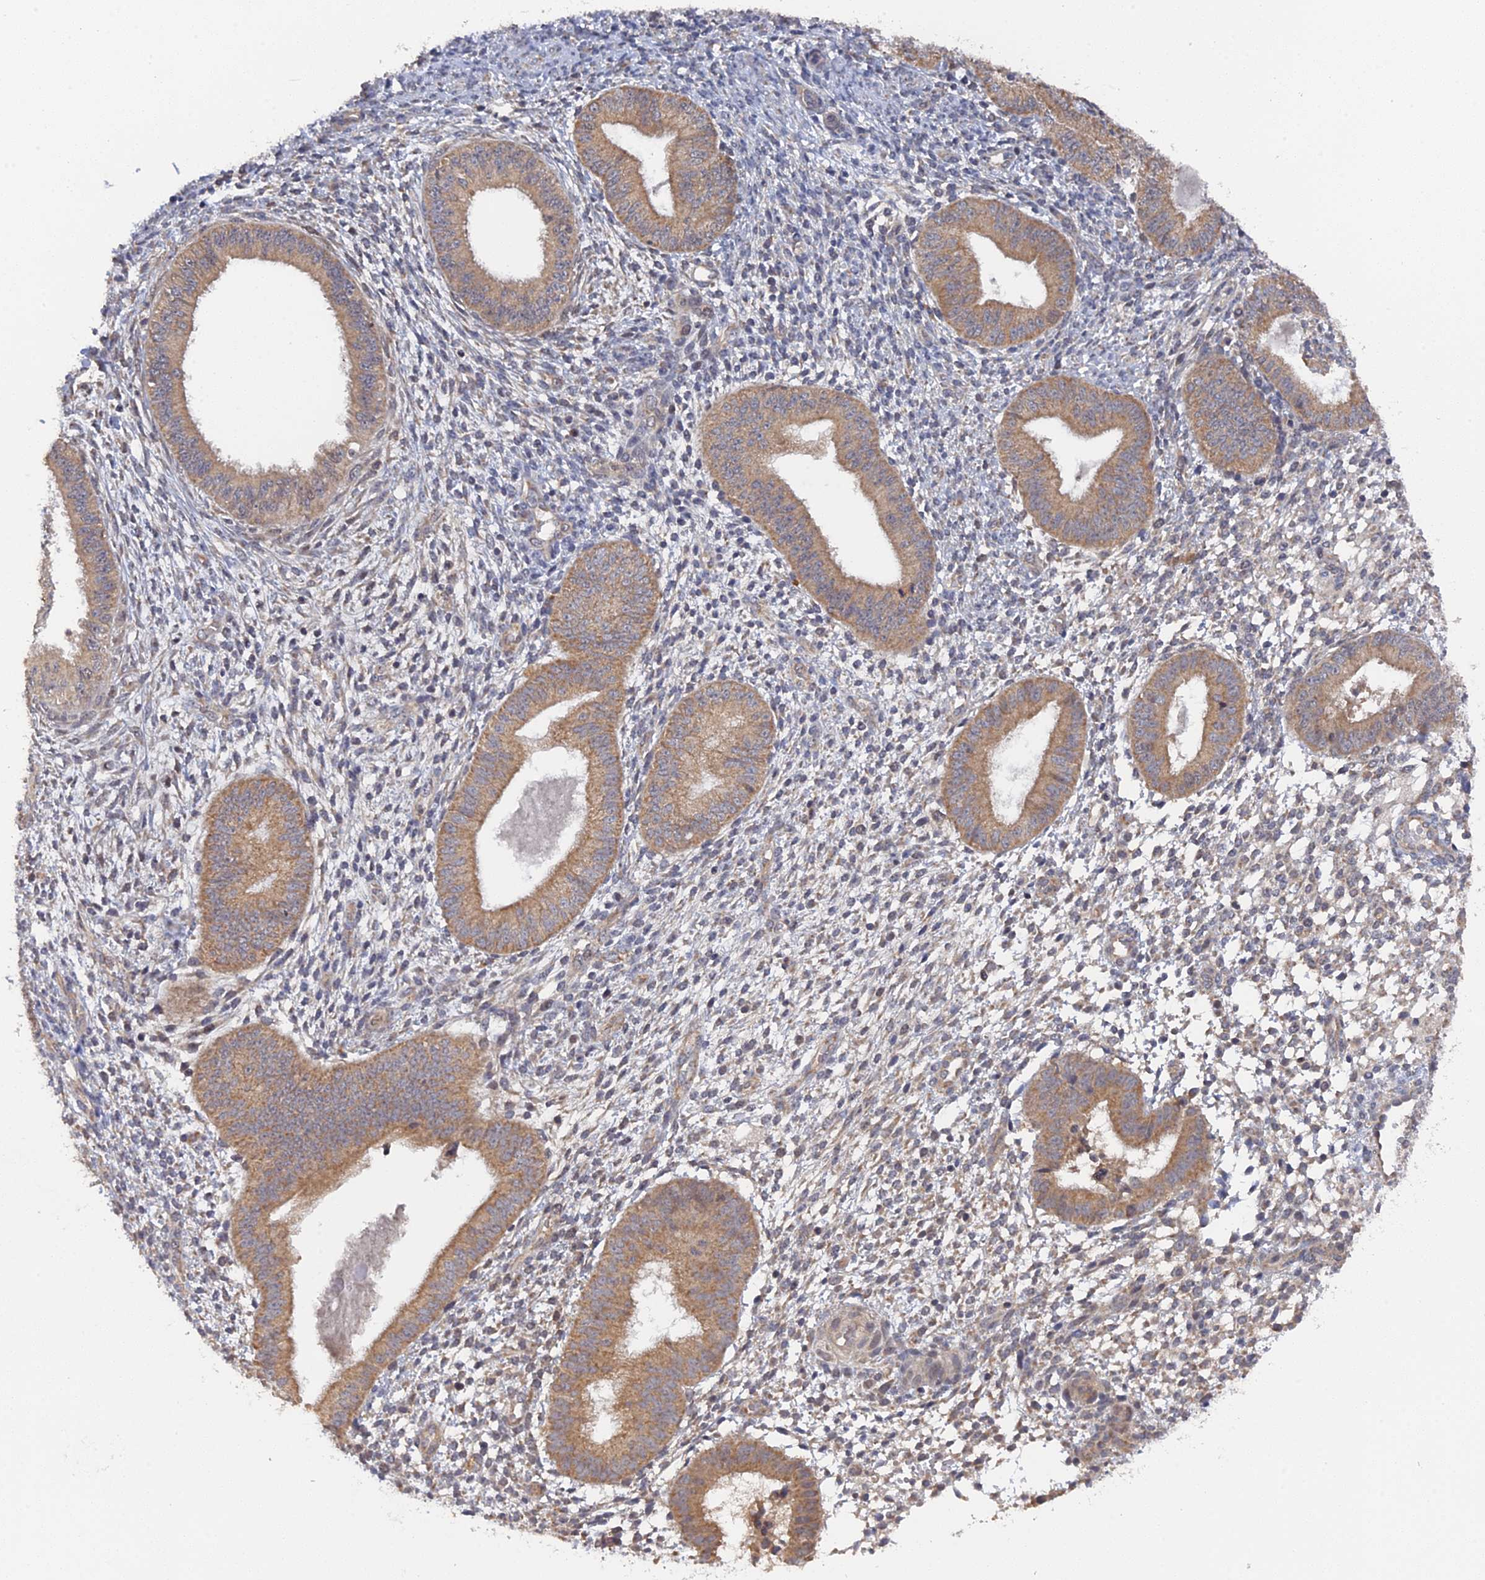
{"staining": {"intensity": "weak", "quantity": "<25%", "location": "cytoplasmic/membranous"}, "tissue": "endometrium", "cell_type": "Cells in endometrial stroma", "image_type": "normal", "snomed": [{"axis": "morphology", "description": "Normal tissue, NOS"}, {"axis": "topography", "description": "Endometrium"}], "caption": "Normal endometrium was stained to show a protein in brown. There is no significant positivity in cells in endometrial stroma. Nuclei are stained in blue.", "gene": "MIGA2", "patient": {"sex": "female", "age": 49}}